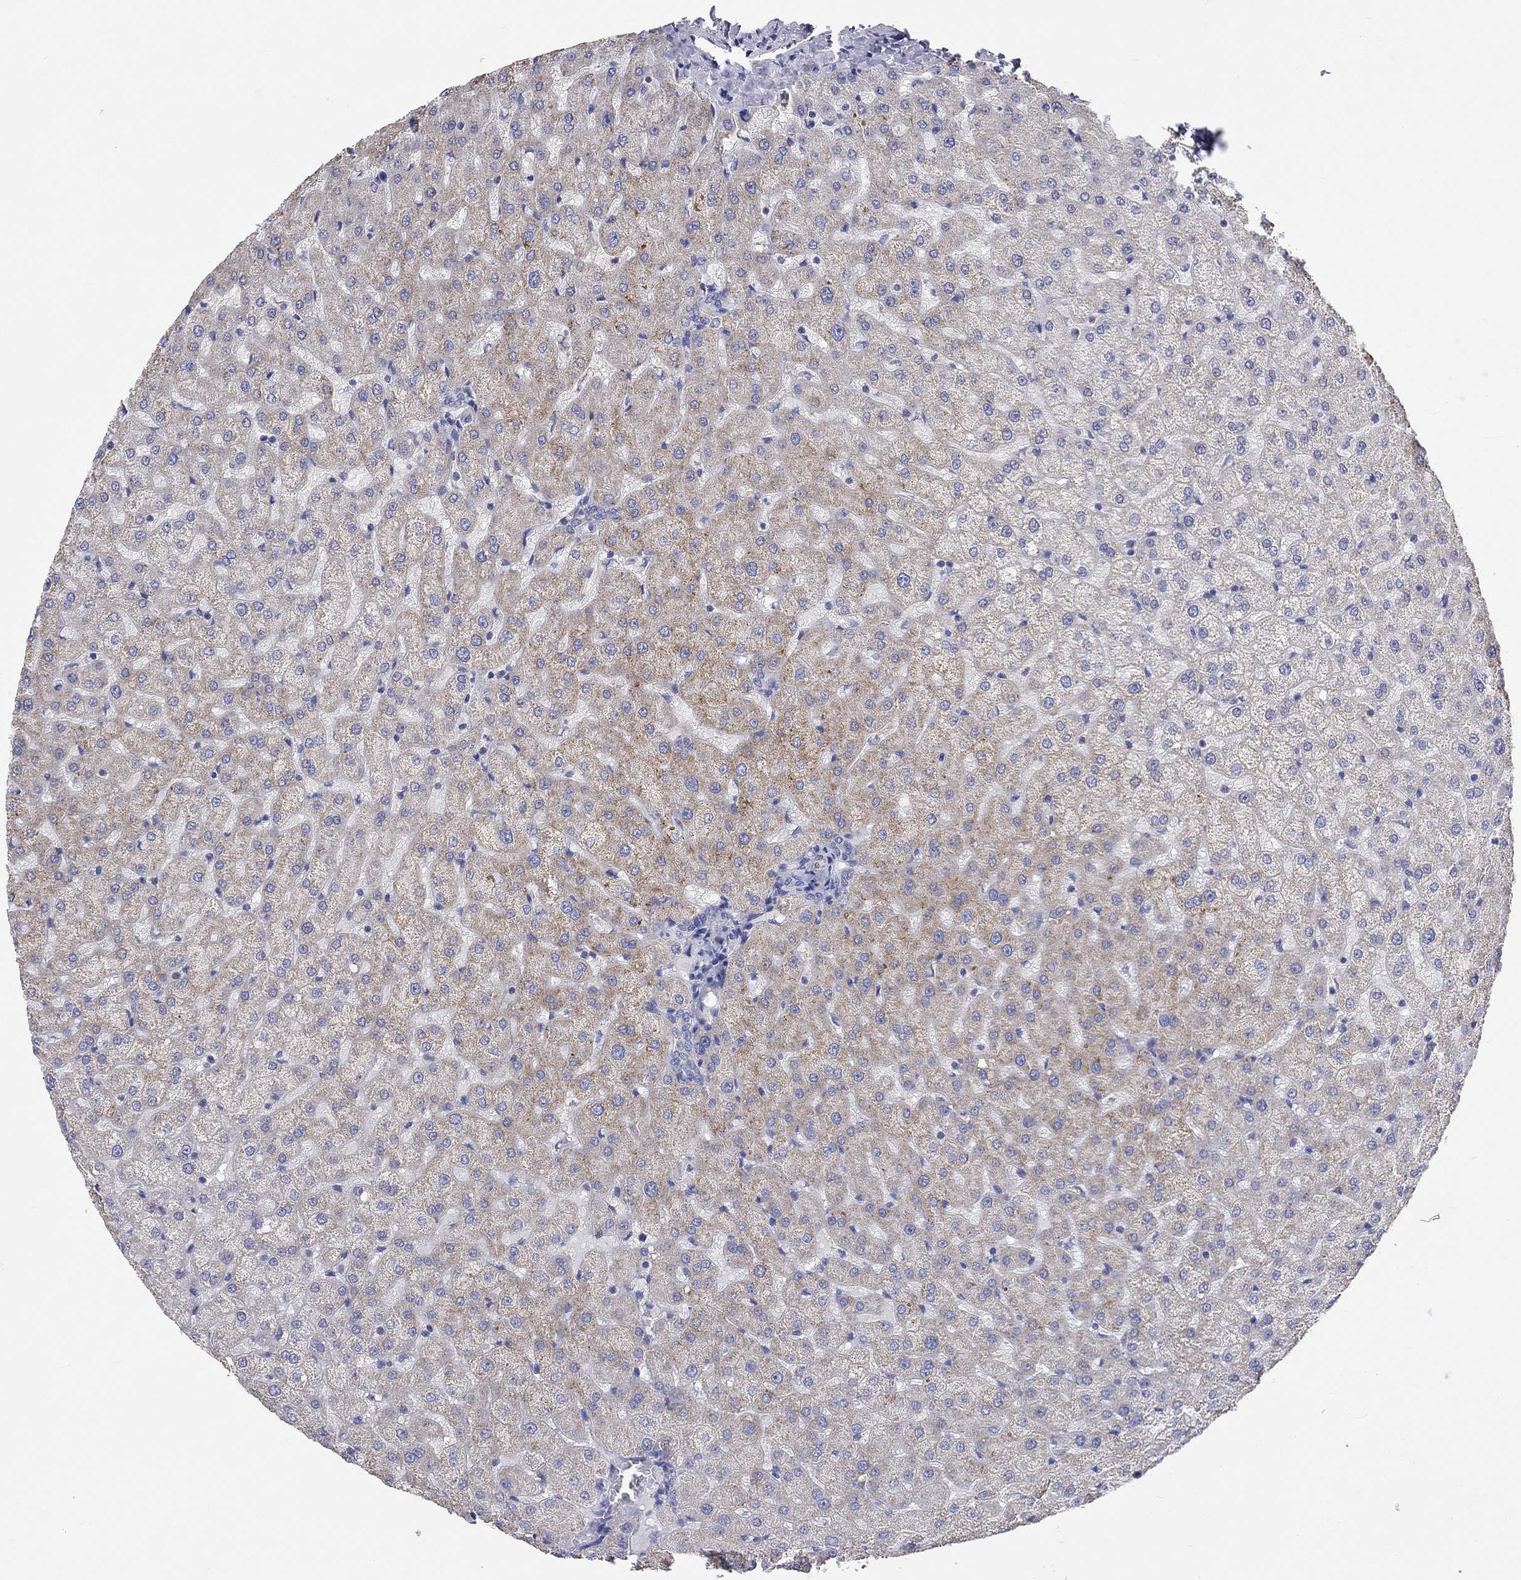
{"staining": {"intensity": "negative", "quantity": "none", "location": "none"}, "tissue": "liver", "cell_type": "Cholangiocytes", "image_type": "normal", "snomed": [{"axis": "morphology", "description": "Normal tissue, NOS"}, {"axis": "topography", "description": "Liver"}], "caption": "This is a photomicrograph of IHC staining of unremarkable liver, which shows no staining in cholangiocytes. (Immunohistochemistry (ihc), brightfield microscopy, high magnification).", "gene": "RCAN1", "patient": {"sex": "female", "age": 50}}